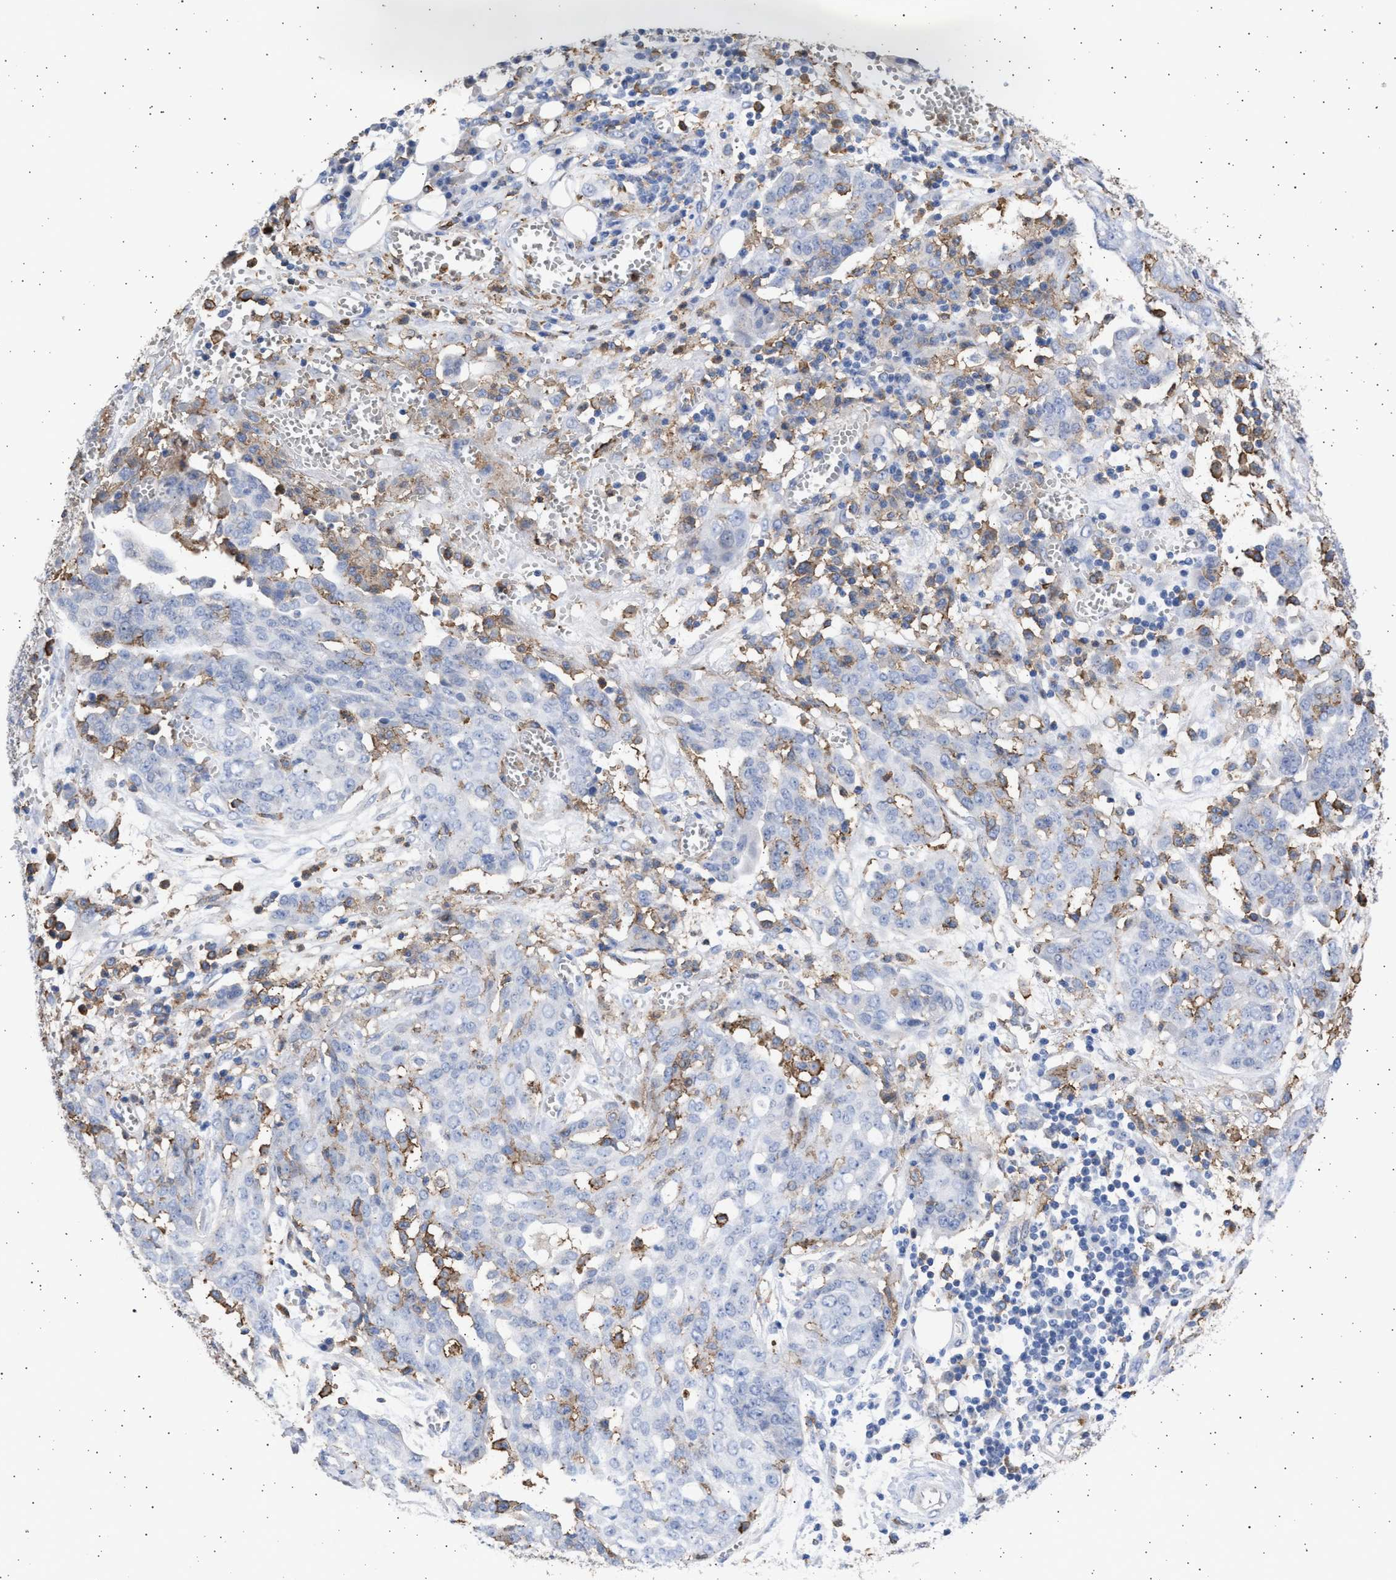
{"staining": {"intensity": "negative", "quantity": "none", "location": "none"}, "tissue": "ovarian cancer", "cell_type": "Tumor cells", "image_type": "cancer", "snomed": [{"axis": "morphology", "description": "Cystadenocarcinoma, serous, NOS"}, {"axis": "topography", "description": "Soft tissue"}, {"axis": "topography", "description": "Ovary"}], "caption": "This micrograph is of ovarian cancer (serous cystadenocarcinoma) stained with IHC to label a protein in brown with the nuclei are counter-stained blue. There is no staining in tumor cells.", "gene": "FCER1A", "patient": {"sex": "female", "age": 57}}